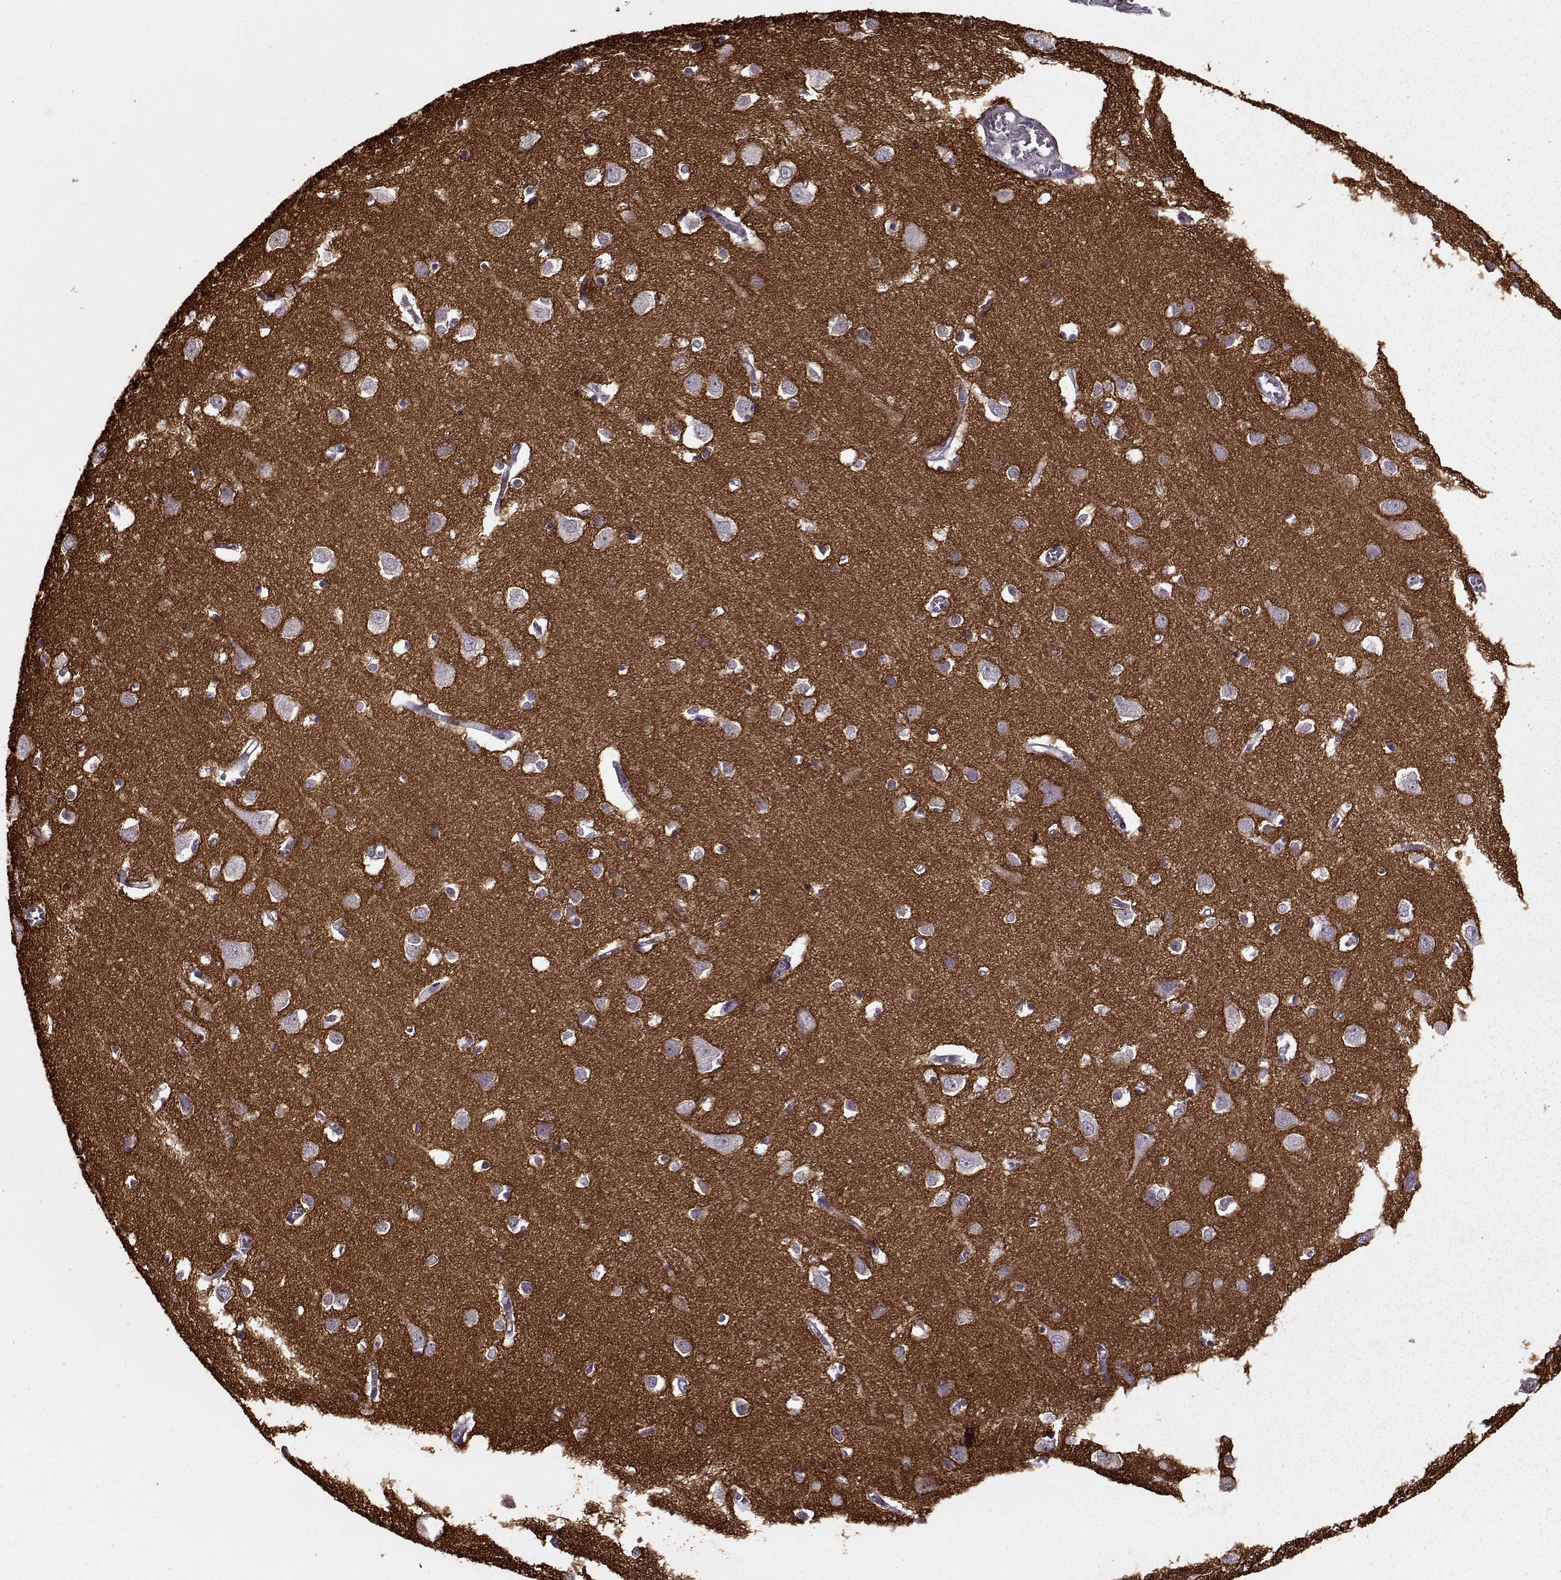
{"staining": {"intensity": "negative", "quantity": "none", "location": "none"}, "tissue": "cerebral cortex", "cell_type": "Endothelial cells", "image_type": "normal", "snomed": [{"axis": "morphology", "description": "Normal tissue, NOS"}, {"axis": "topography", "description": "Cerebral cortex"}], "caption": "Cerebral cortex stained for a protein using immunohistochemistry (IHC) shows no expression endothelial cells.", "gene": "STX1A", "patient": {"sex": "male", "age": 70}}